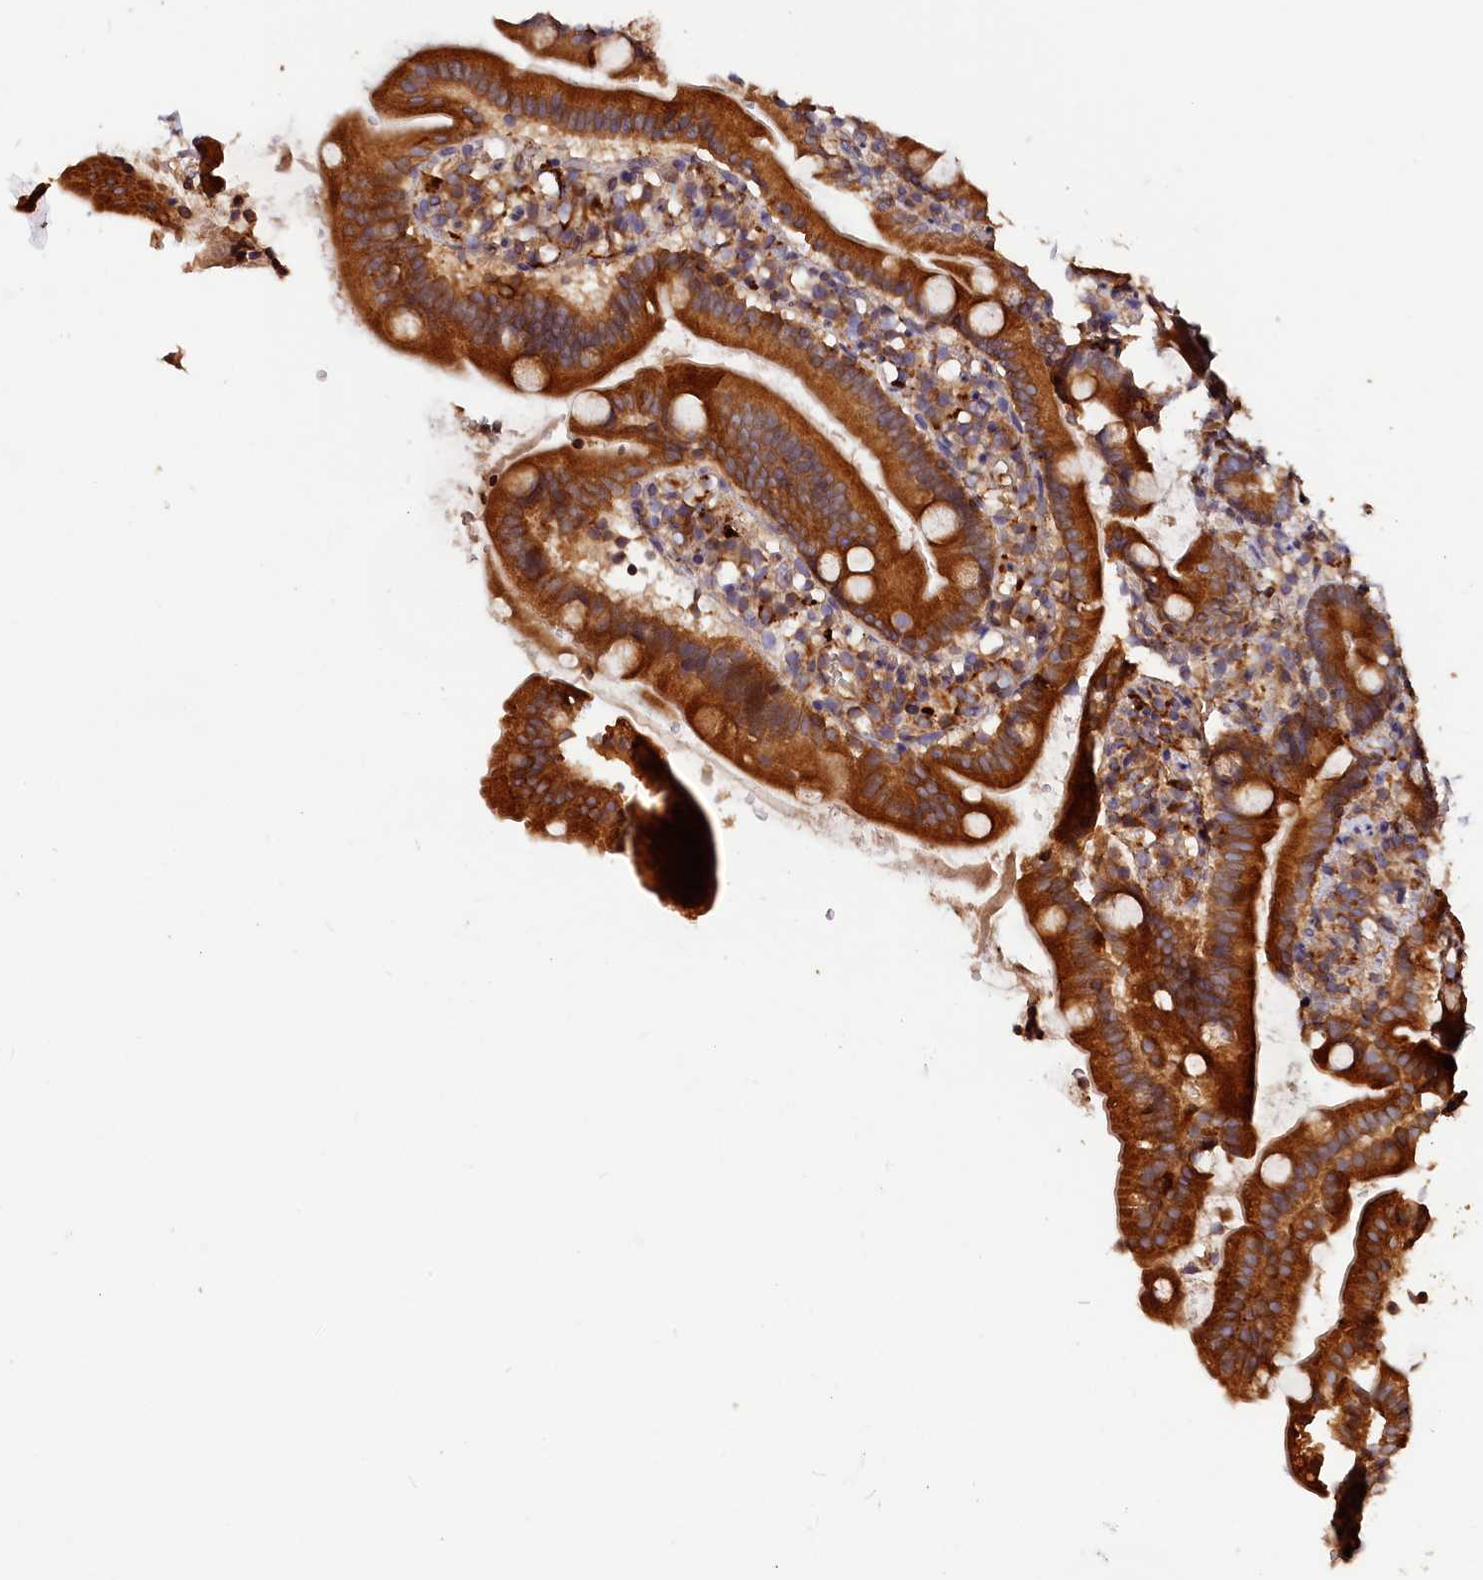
{"staining": {"intensity": "strong", "quantity": ">75%", "location": "cytoplasmic/membranous"}, "tissue": "duodenum", "cell_type": "Glandular cells", "image_type": "normal", "snomed": [{"axis": "morphology", "description": "Normal tissue, NOS"}, {"axis": "topography", "description": "Duodenum"}], "caption": "This image demonstrates immunohistochemistry staining of benign duodenum, with high strong cytoplasmic/membranous staining in approximately >75% of glandular cells.", "gene": "HMOX2", "patient": {"sex": "female", "age": 67}}